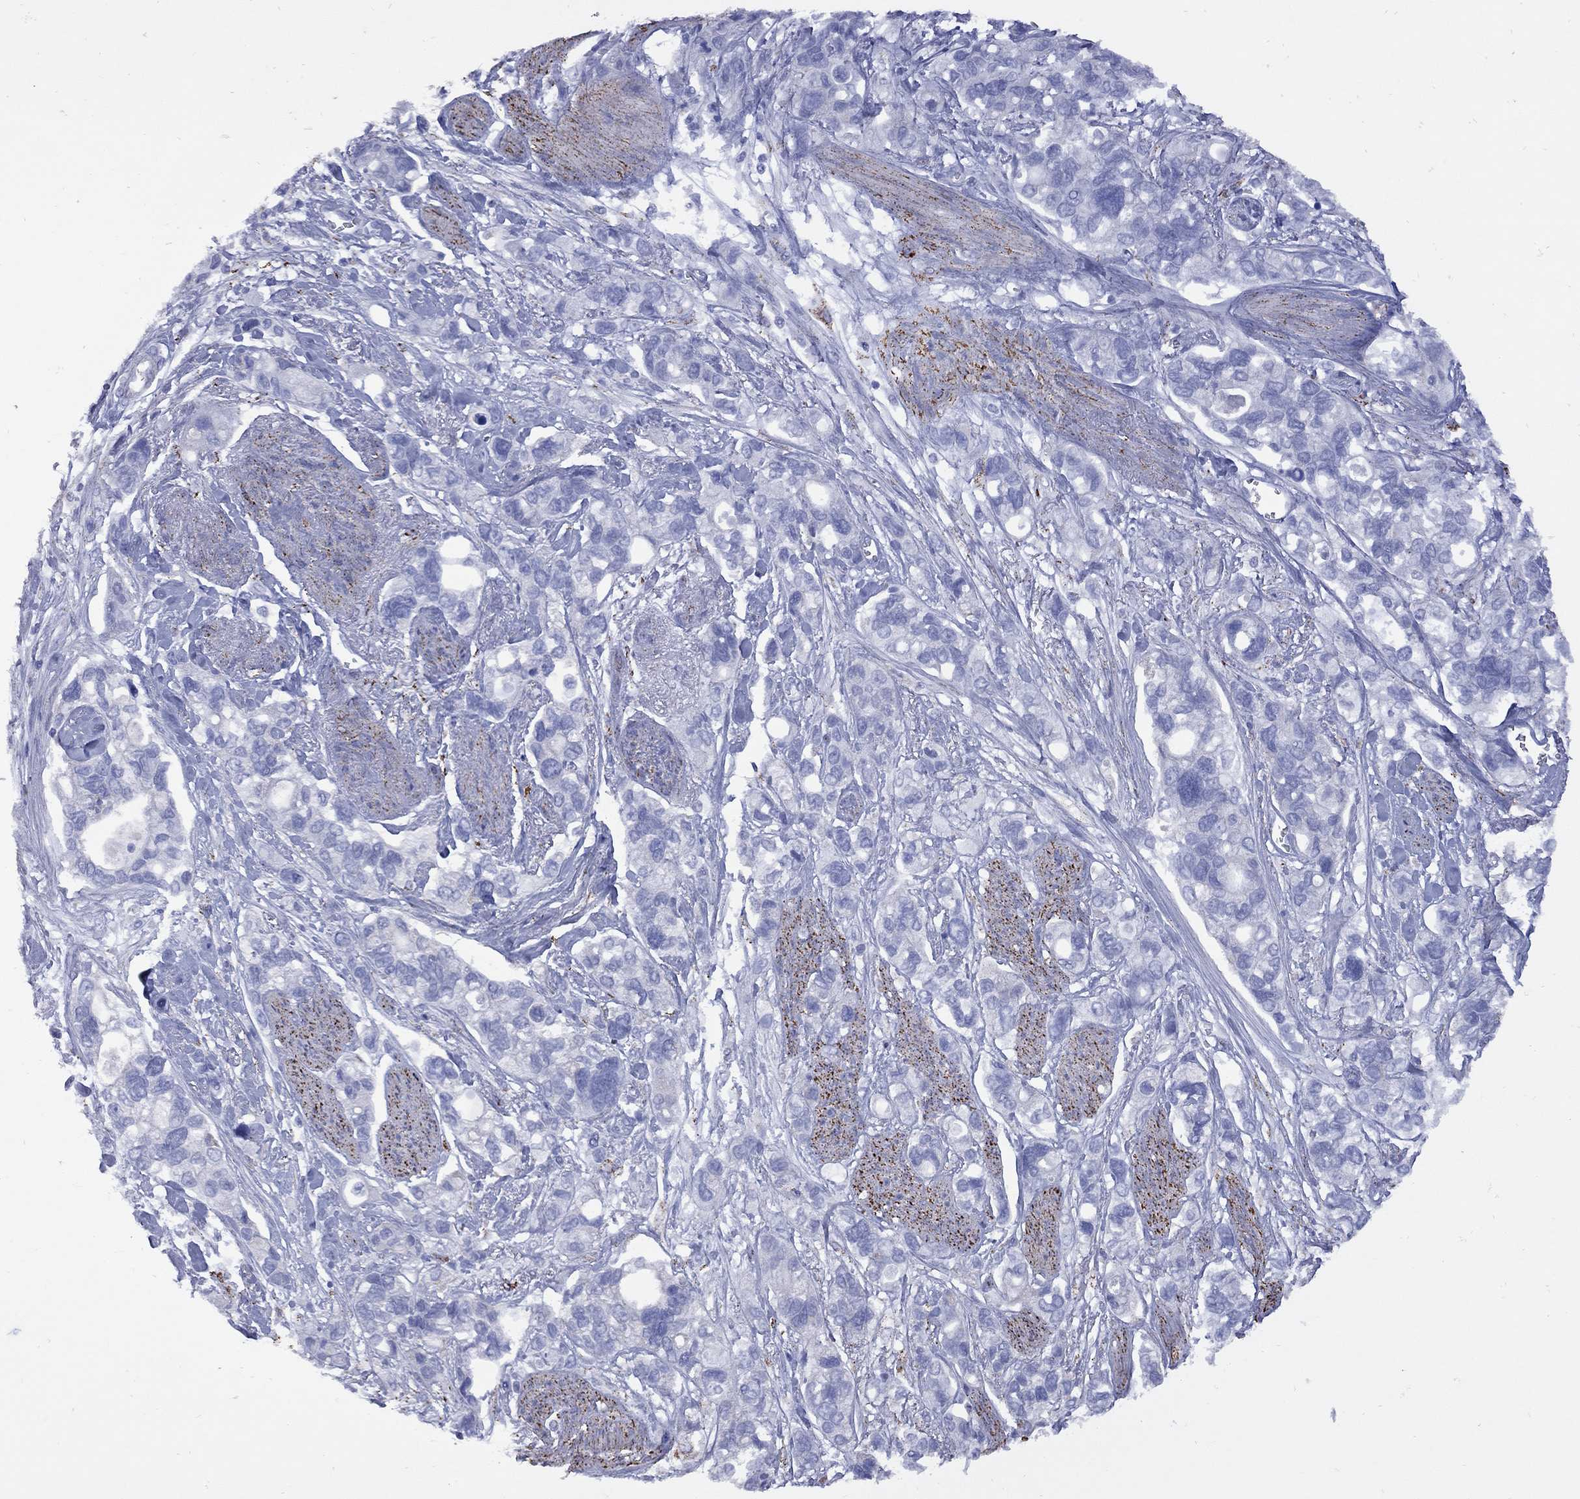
{"staining": {"intensity": "negative", "quantity": "none", "location": "none"}, "tissue": "stomach cancer", "cell_type": "Tumor cells", "image_type": "cancer", "snomed": [{"axis": "morphology", "description": "Adenocarcinoma, NOS"}, {"axis": "topography", "description": "Stomach, upper"}], "caption": "Immunohistochemistry (IHC) of stomach cancer (adenocarcinoma) exhibits no staining in tumor cells. (Immunohistochemistry, brightfield microscopy, high magnification).", "gene": "SESTD1", "patient": {"sex": "female", "age": 81}}